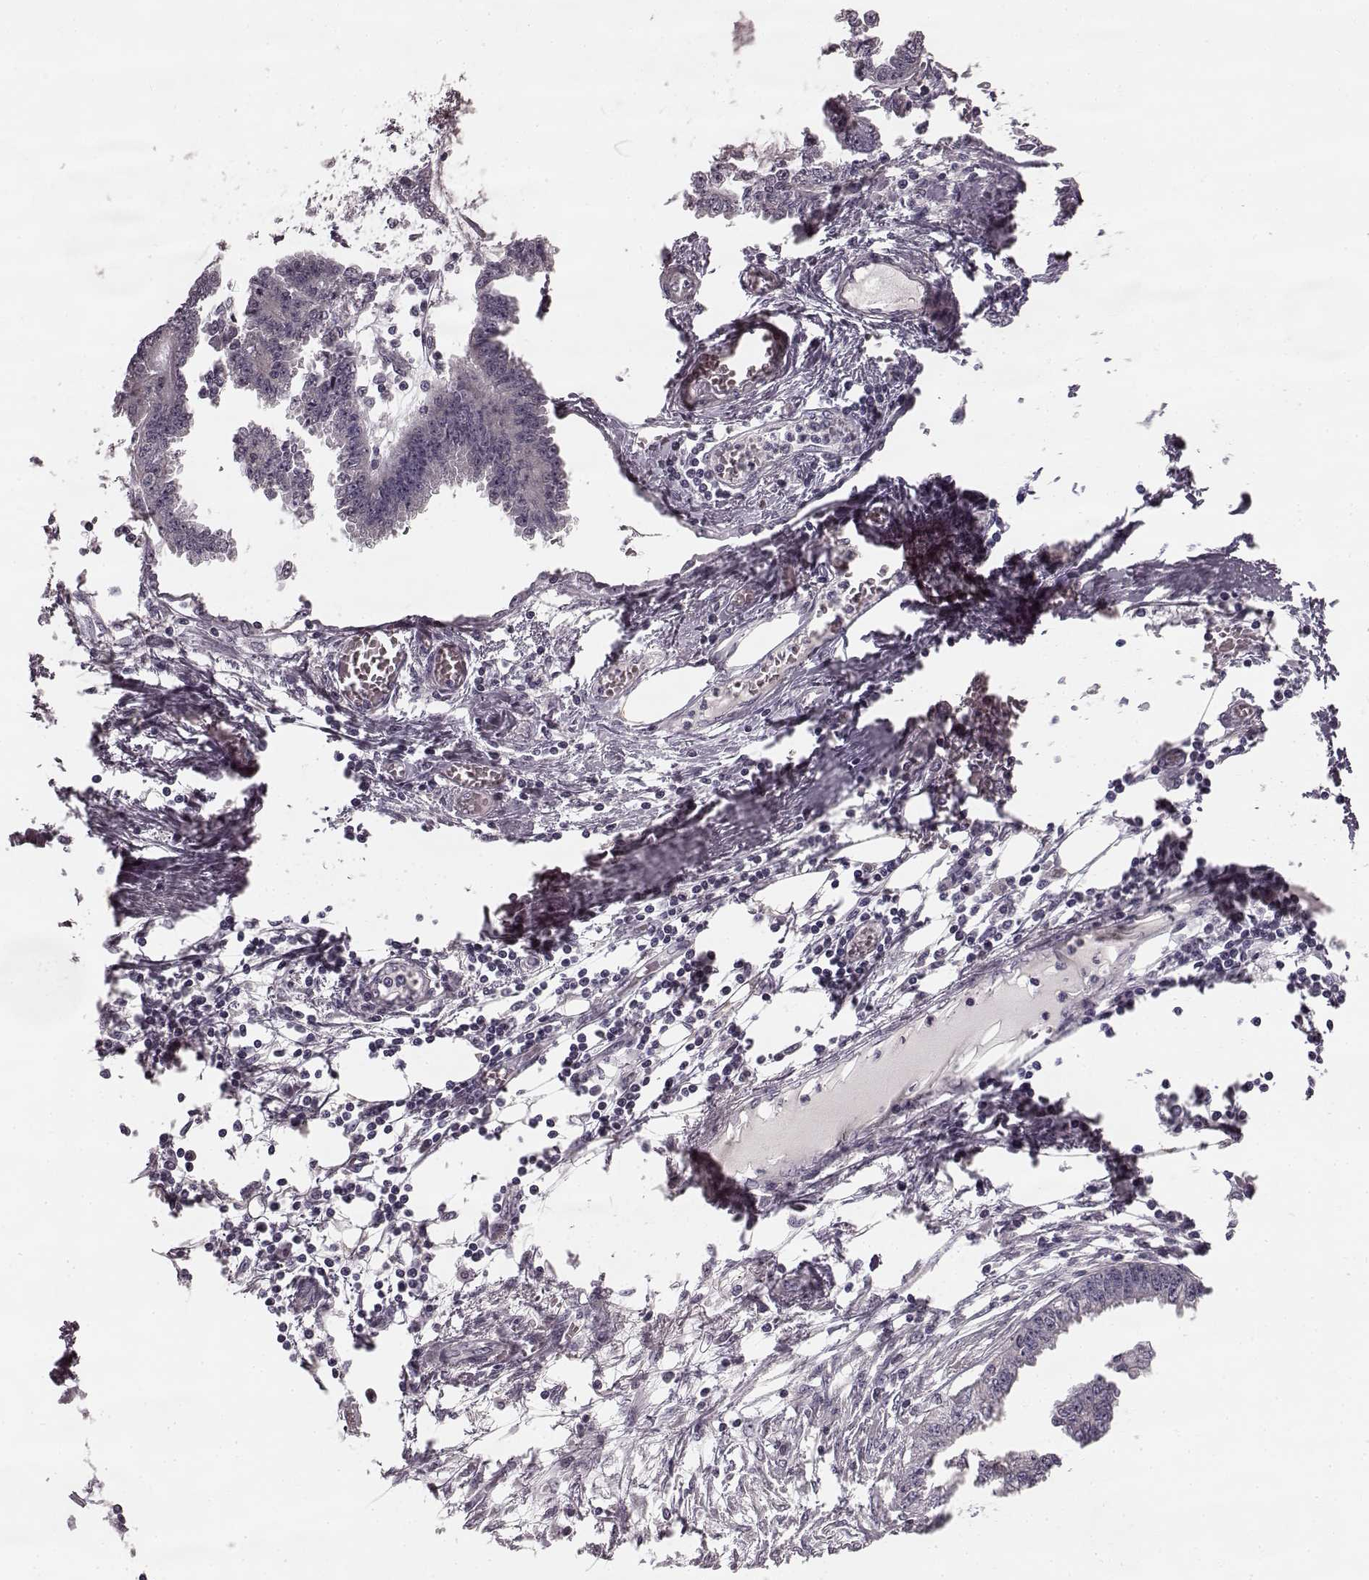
{"staining": {"intensity": "negative", "quantity": "none", "location": "none"}, "tissue": "endometrial cancer", "cell_type": "Tumor cells", "image_type": "cancer", "snomed": [{"axis": "morphology", "description": "Adenocarcinoma, NOS"}, {"axis": "morphology", "description": "Adenocarcinoma, metastatic, NOS"}, {"axis": "topography", "description": "Adipose tissue"}, {"axis": "topography", "description": "Endometrium"}], "caption": "An IHC histopathology image of metastatic adenocarcinoma (endometrial) is shown. There is no staining in tumor cells of metastatic adenocarcinoma (endometrial).", "gene": "FAM234B", "patient": {"sex": "female", "age": 67}}